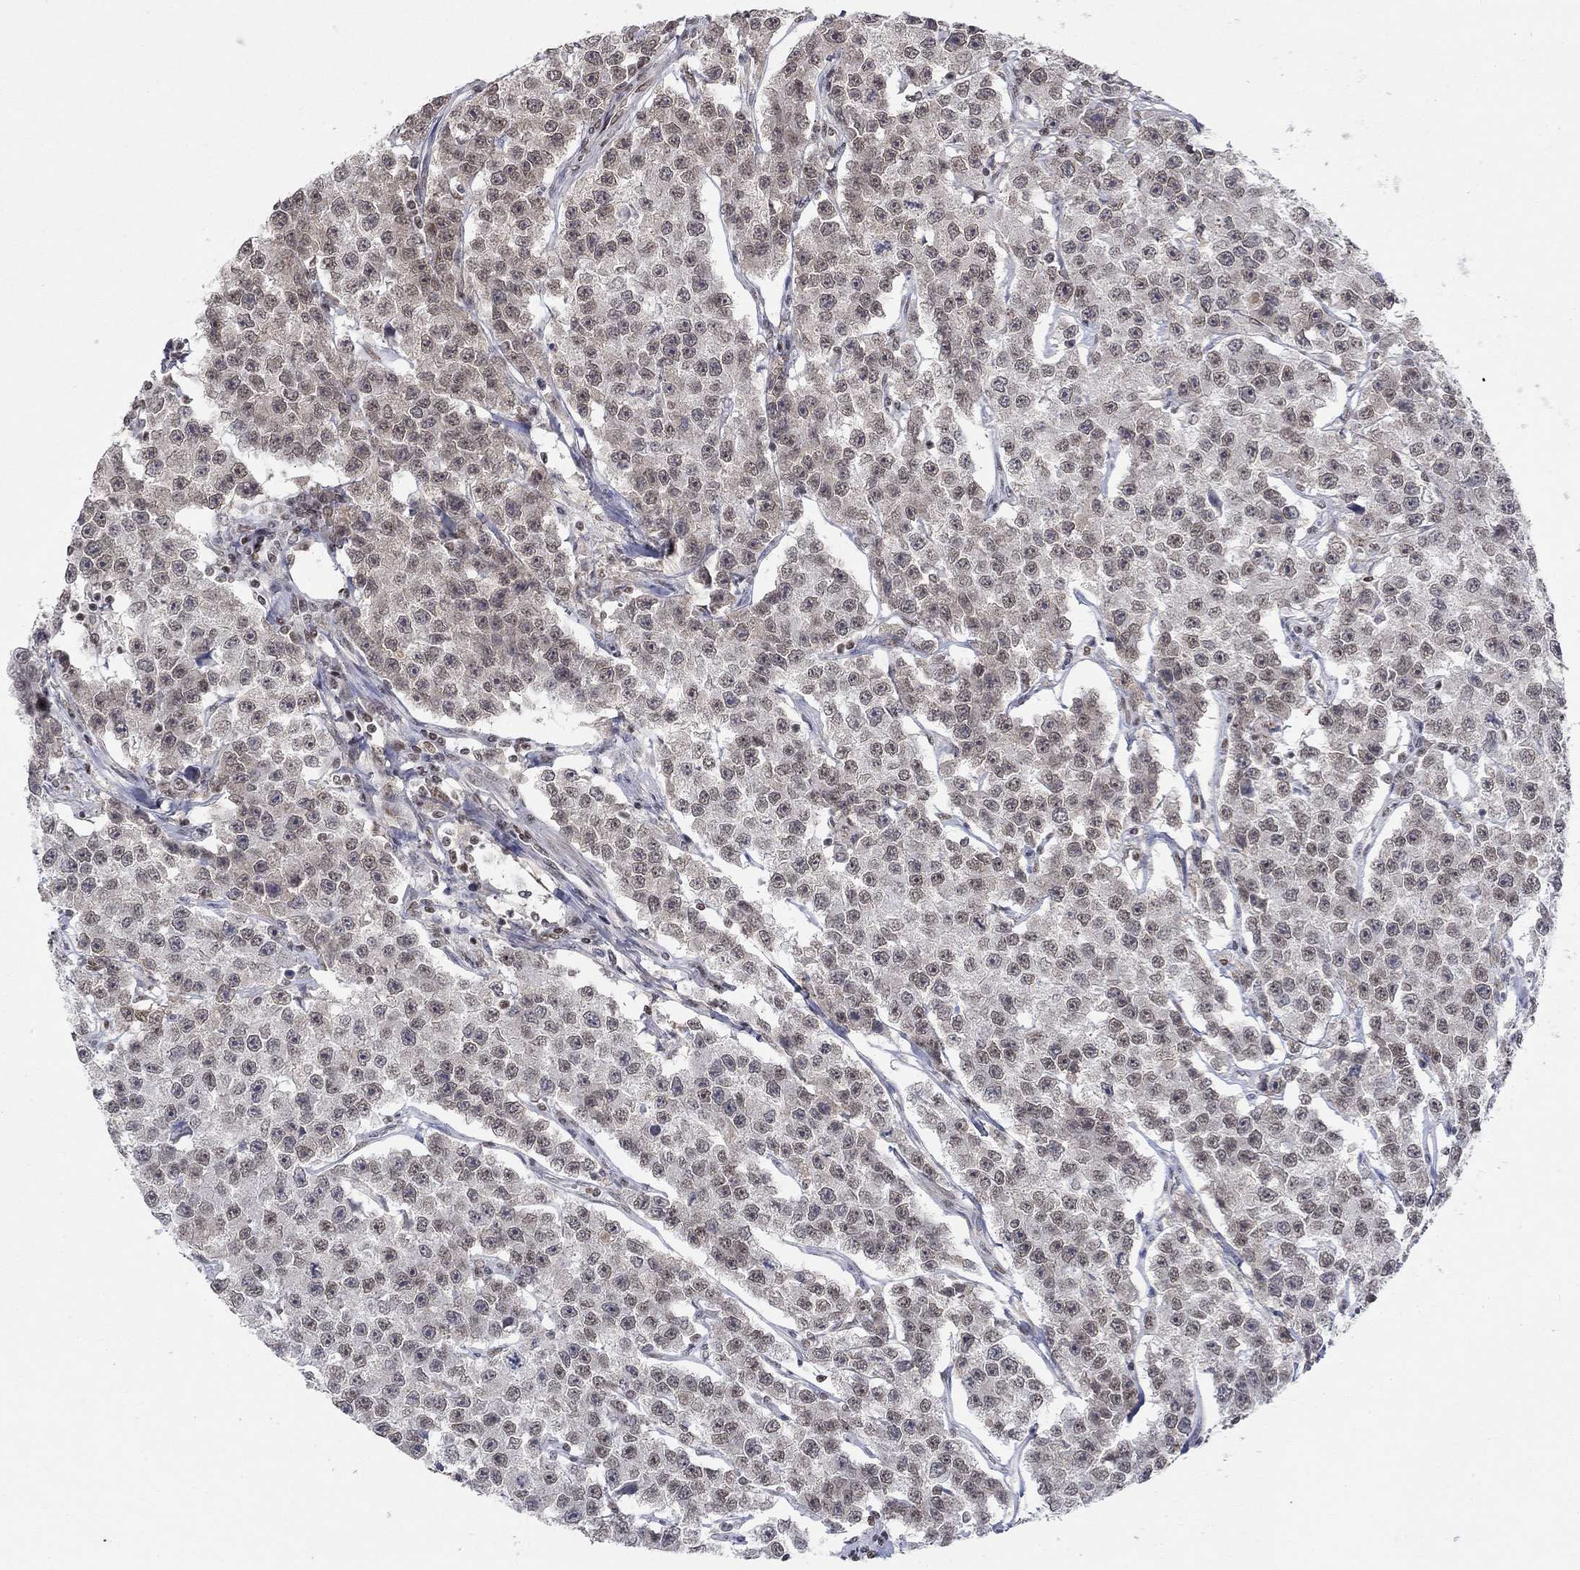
{"staining": {"intensity": "weak", "quantity": "<25%", "location": "nuclear"}, "tissue": "testis cancer", "cell_type": "Tumor cells", "image_type": "cancer", "snomed": [{"axis": "morphology", "description": "Seminoma, NOS"}, {"axis": "topography", "description": "Testis"}], "caption": "Testis cancer (seminoma) was stained to show a protein in brown. There is no significant expression in tumor cells.", "gene": "KLF12", "patient": {"sex": "male", "age": 59}}